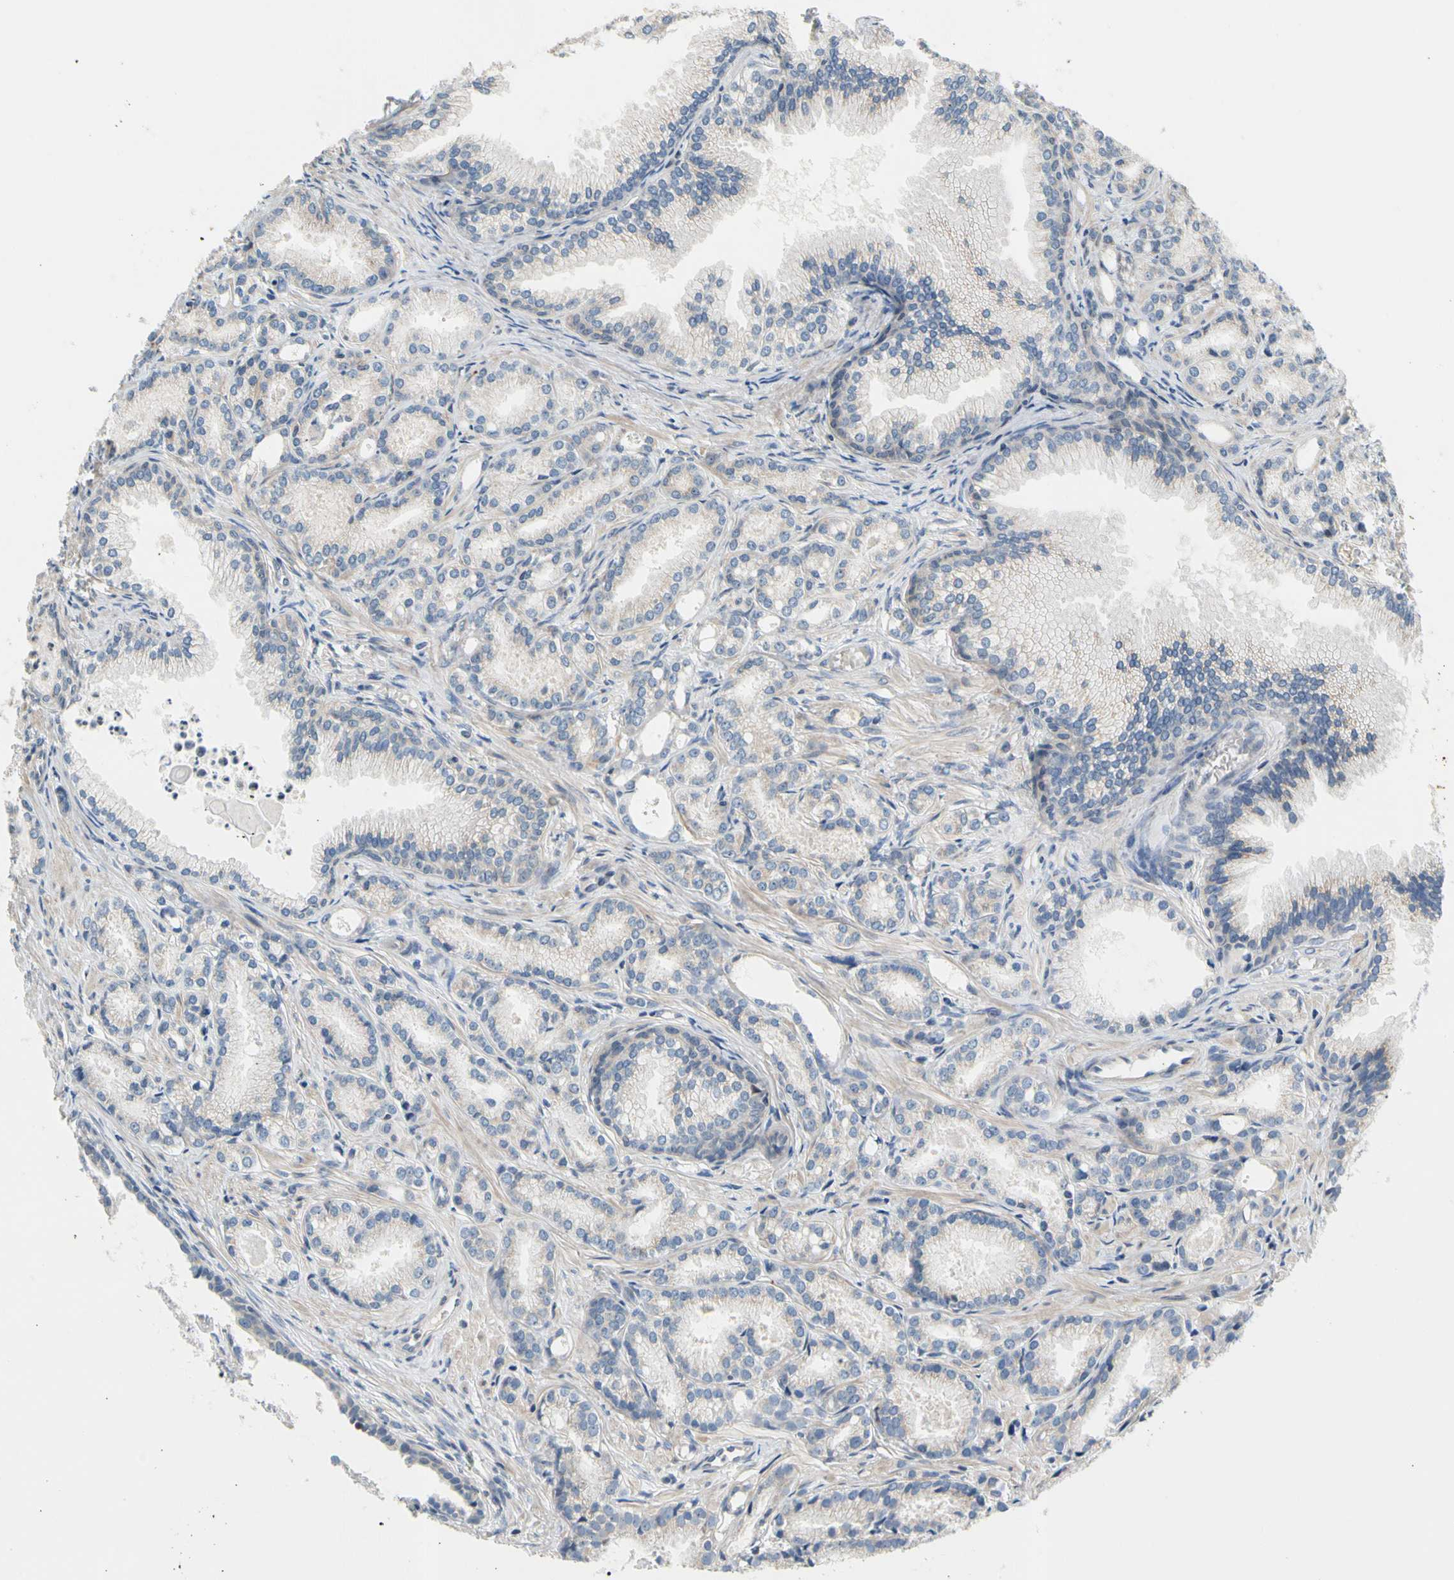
{"staining": {"intensity": "negative", "quantity": "none", "location": "none"}, "tissue": "prostate cancer", "cell_type": "Tumor cells", "image_type": "cancer", "snomed": [{"axis": "morphology", "description": "Adenocarcinoma, Low grade"}, {"axis": "topography", "description": "Prostate"}], "caption": "Immunohistochemical staining of low-grade adenocarcinoma (prostate) displays no significant staining in tumor cells.", "gene": "SOX30", "patient": {"sex": "male", "age": 72}}